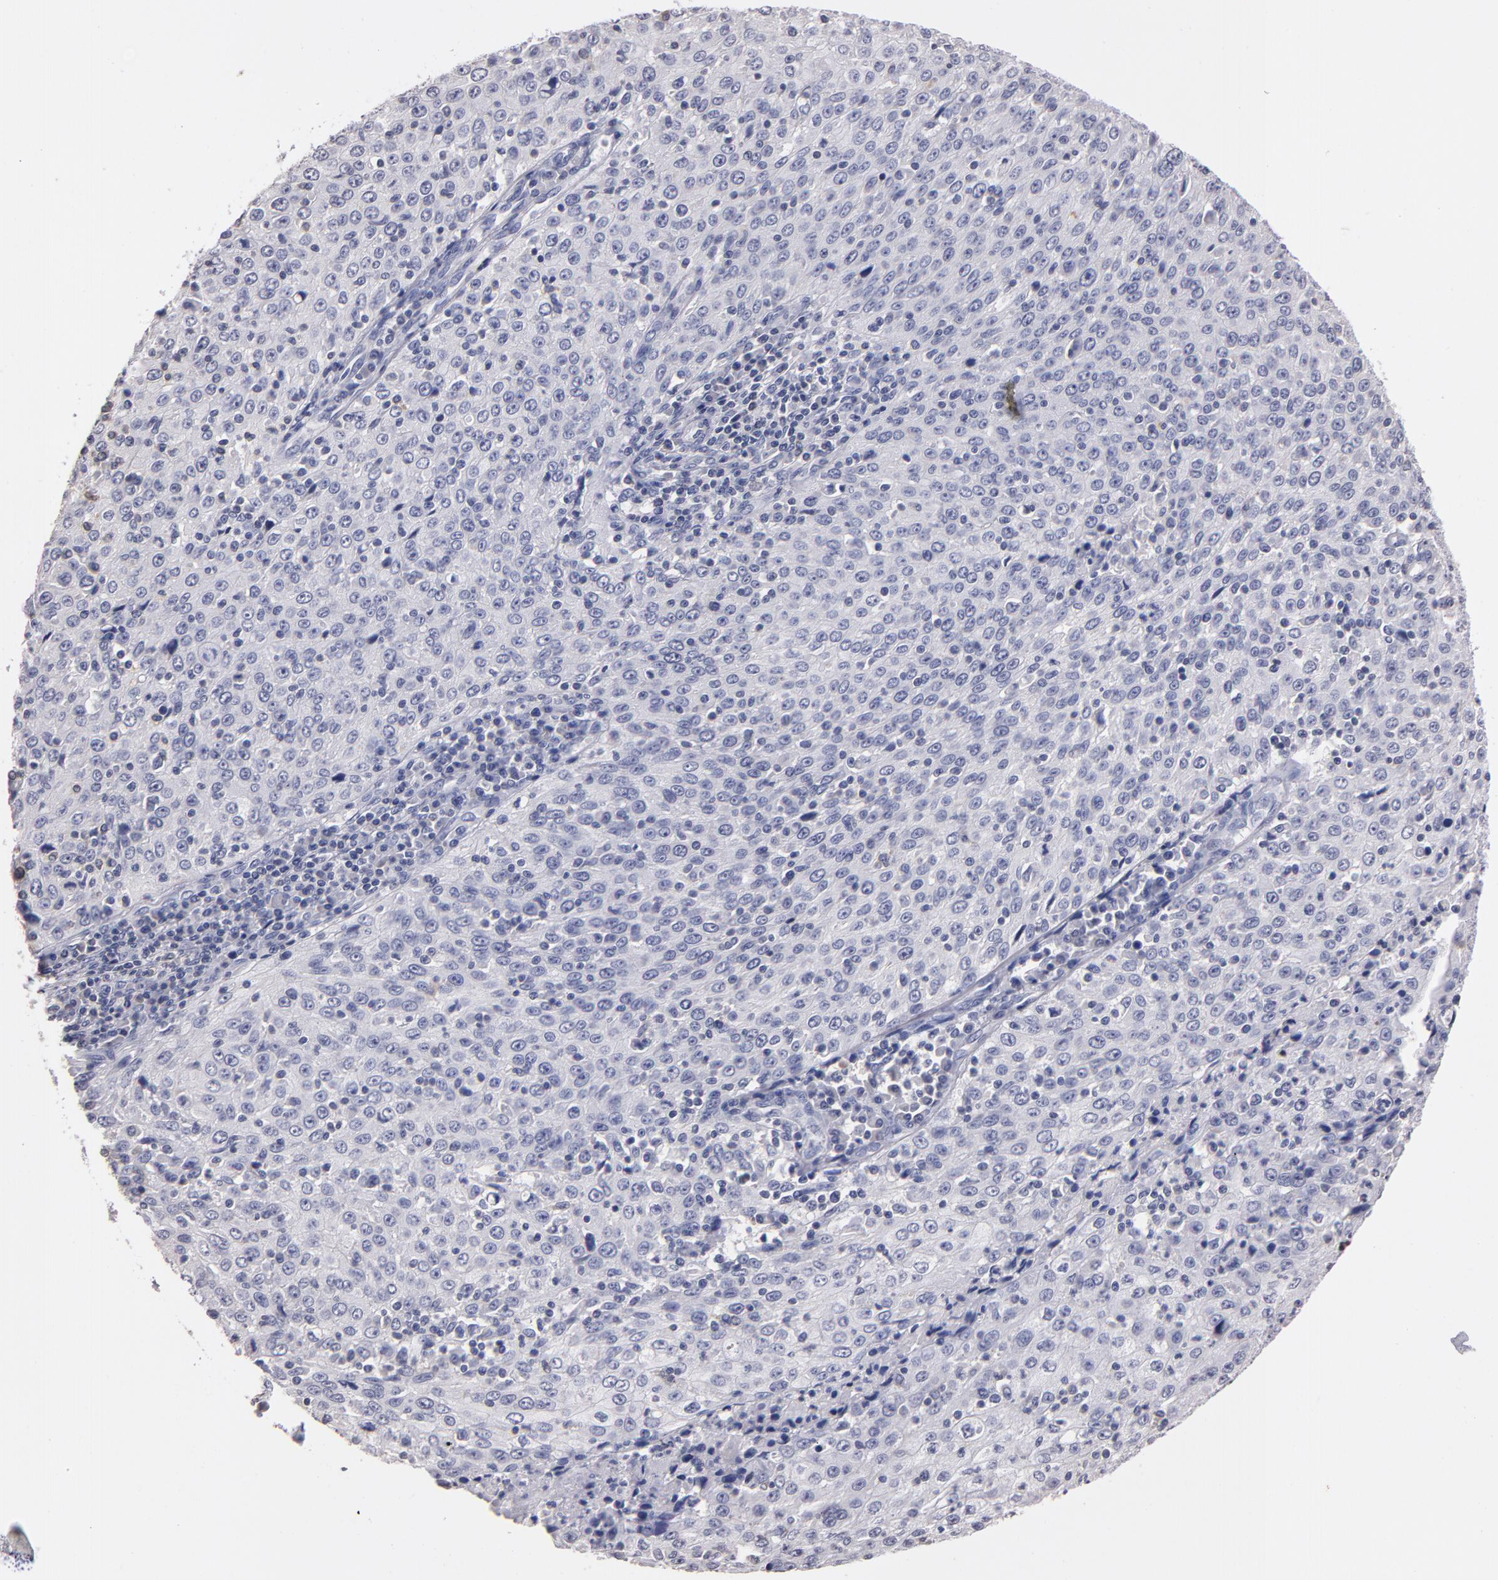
{"staining": {"intensity": "negative", "quantity": "none", "location": "none"}, "tissue": "cervical cancer", "cell_type": "Tumor cells", "image_type": "cancer", "snomed": [{"axis": "morphology", "description": "Squamous cell carcinoma, NOS"}, {"axis": "topography", "description": "Cervix"}], "caption": "This is a micrograph of immunohistochemistry (IHC) staining of cervical squamous cell carcinoma, which shows no expression in tumor cells. (Brightfield microscopy of DAB immunohistochemistry (IHC) at high magnification).", "gene": "SOX10", "patient": {"sex": "female", "age": 27}}